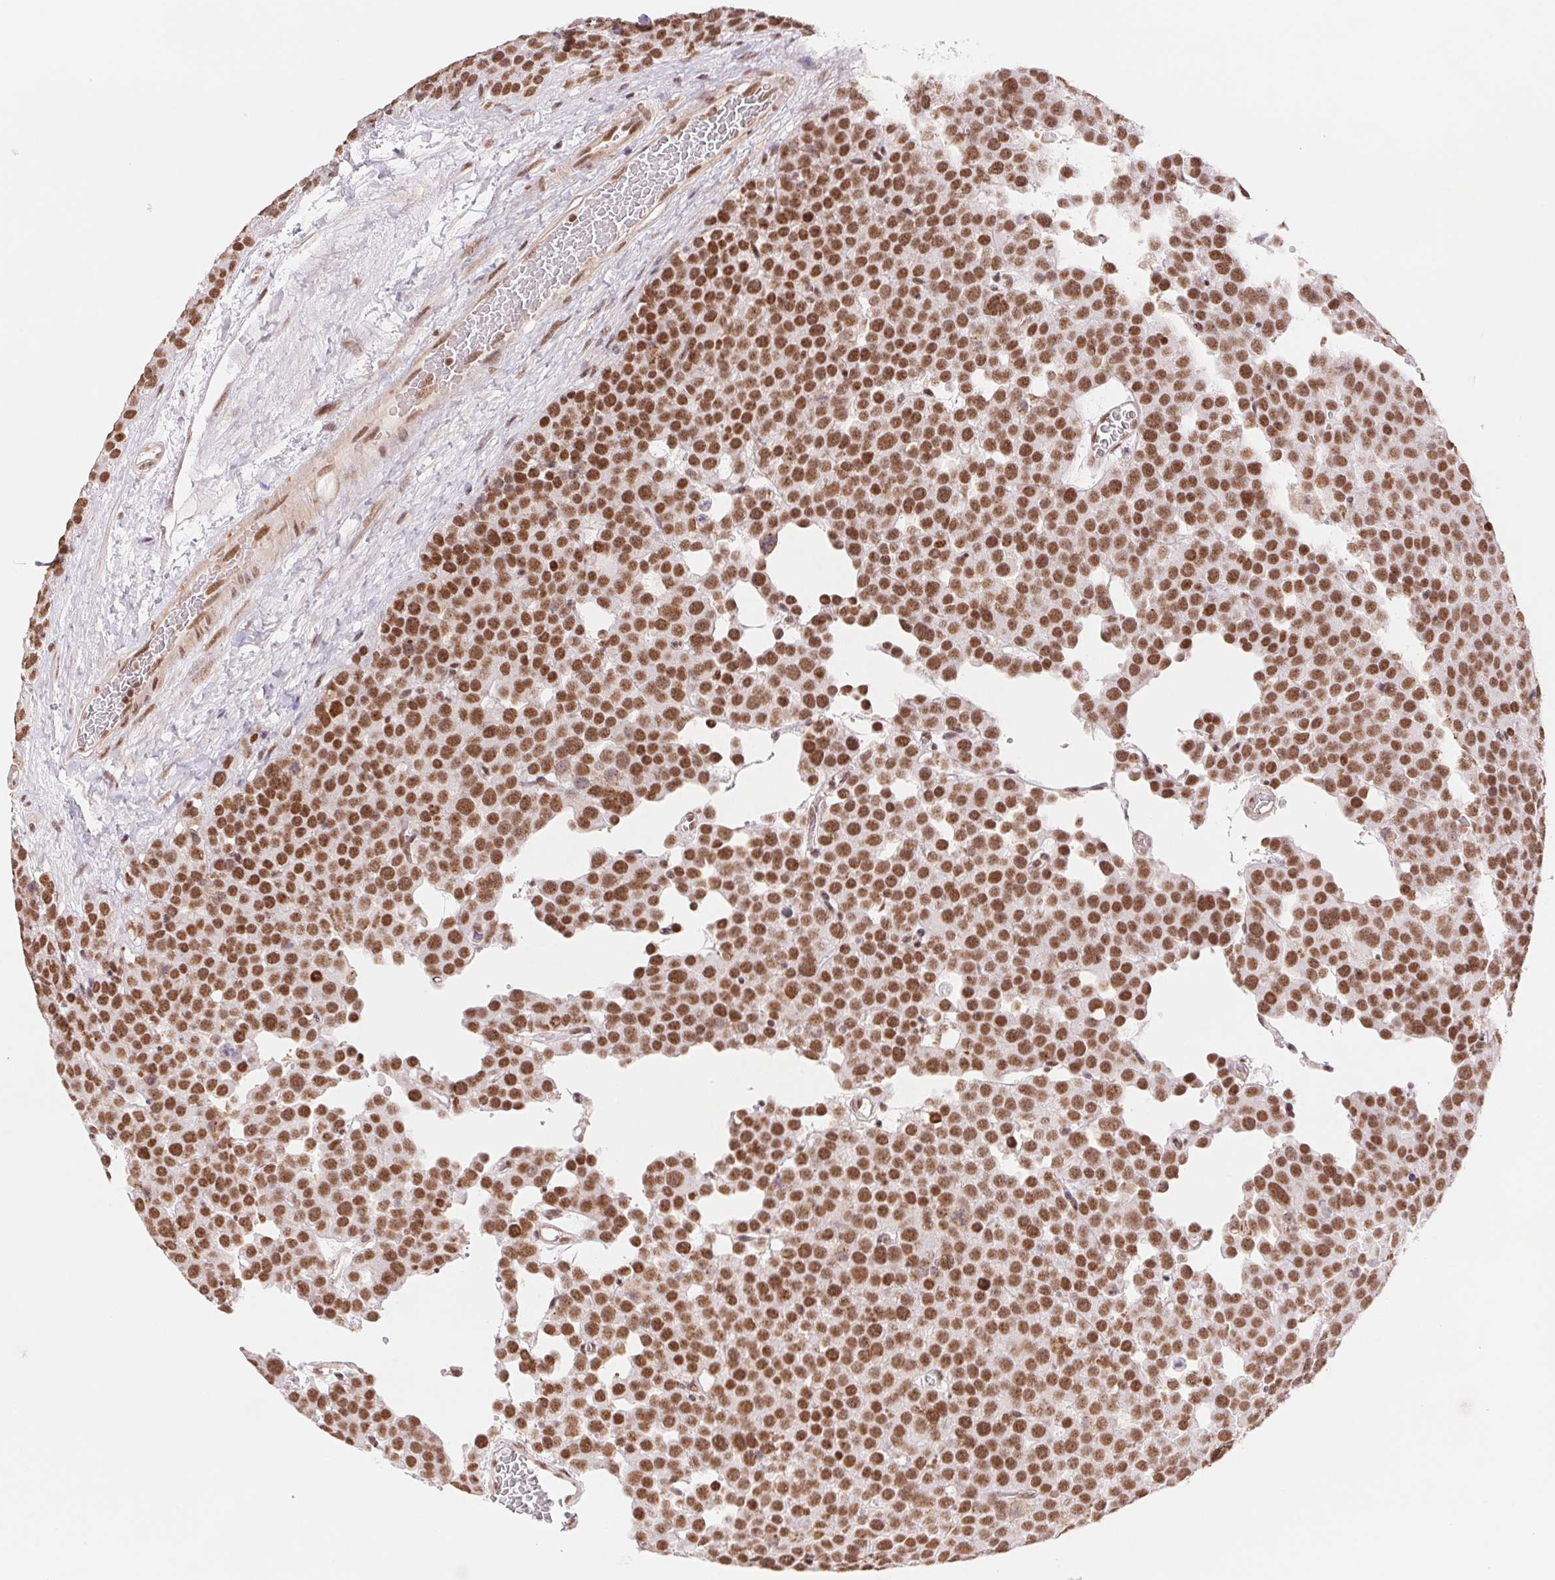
{"staining": {"intensity": "strong", "quantity": ">75%", "location": "nuclear"}, "tissue": "testis cancer", "cell_type": "Tumor cells", "image_type": "cancer", "snomed": [{"axis": "morphology", "description": "Seminoma, NOS"}, {"axis": "topography", "description": "Testis"}], "caption": "A brown stain shows strong nuclear staining of a protein in seminoma (testis) tumor cells. (Stains: DAB in brown, nuclei in blue, Microscopy: brightfield microscopy at high magnification).", "gene": "SREK1", "patient": {"sex": "male", "age": 71}}